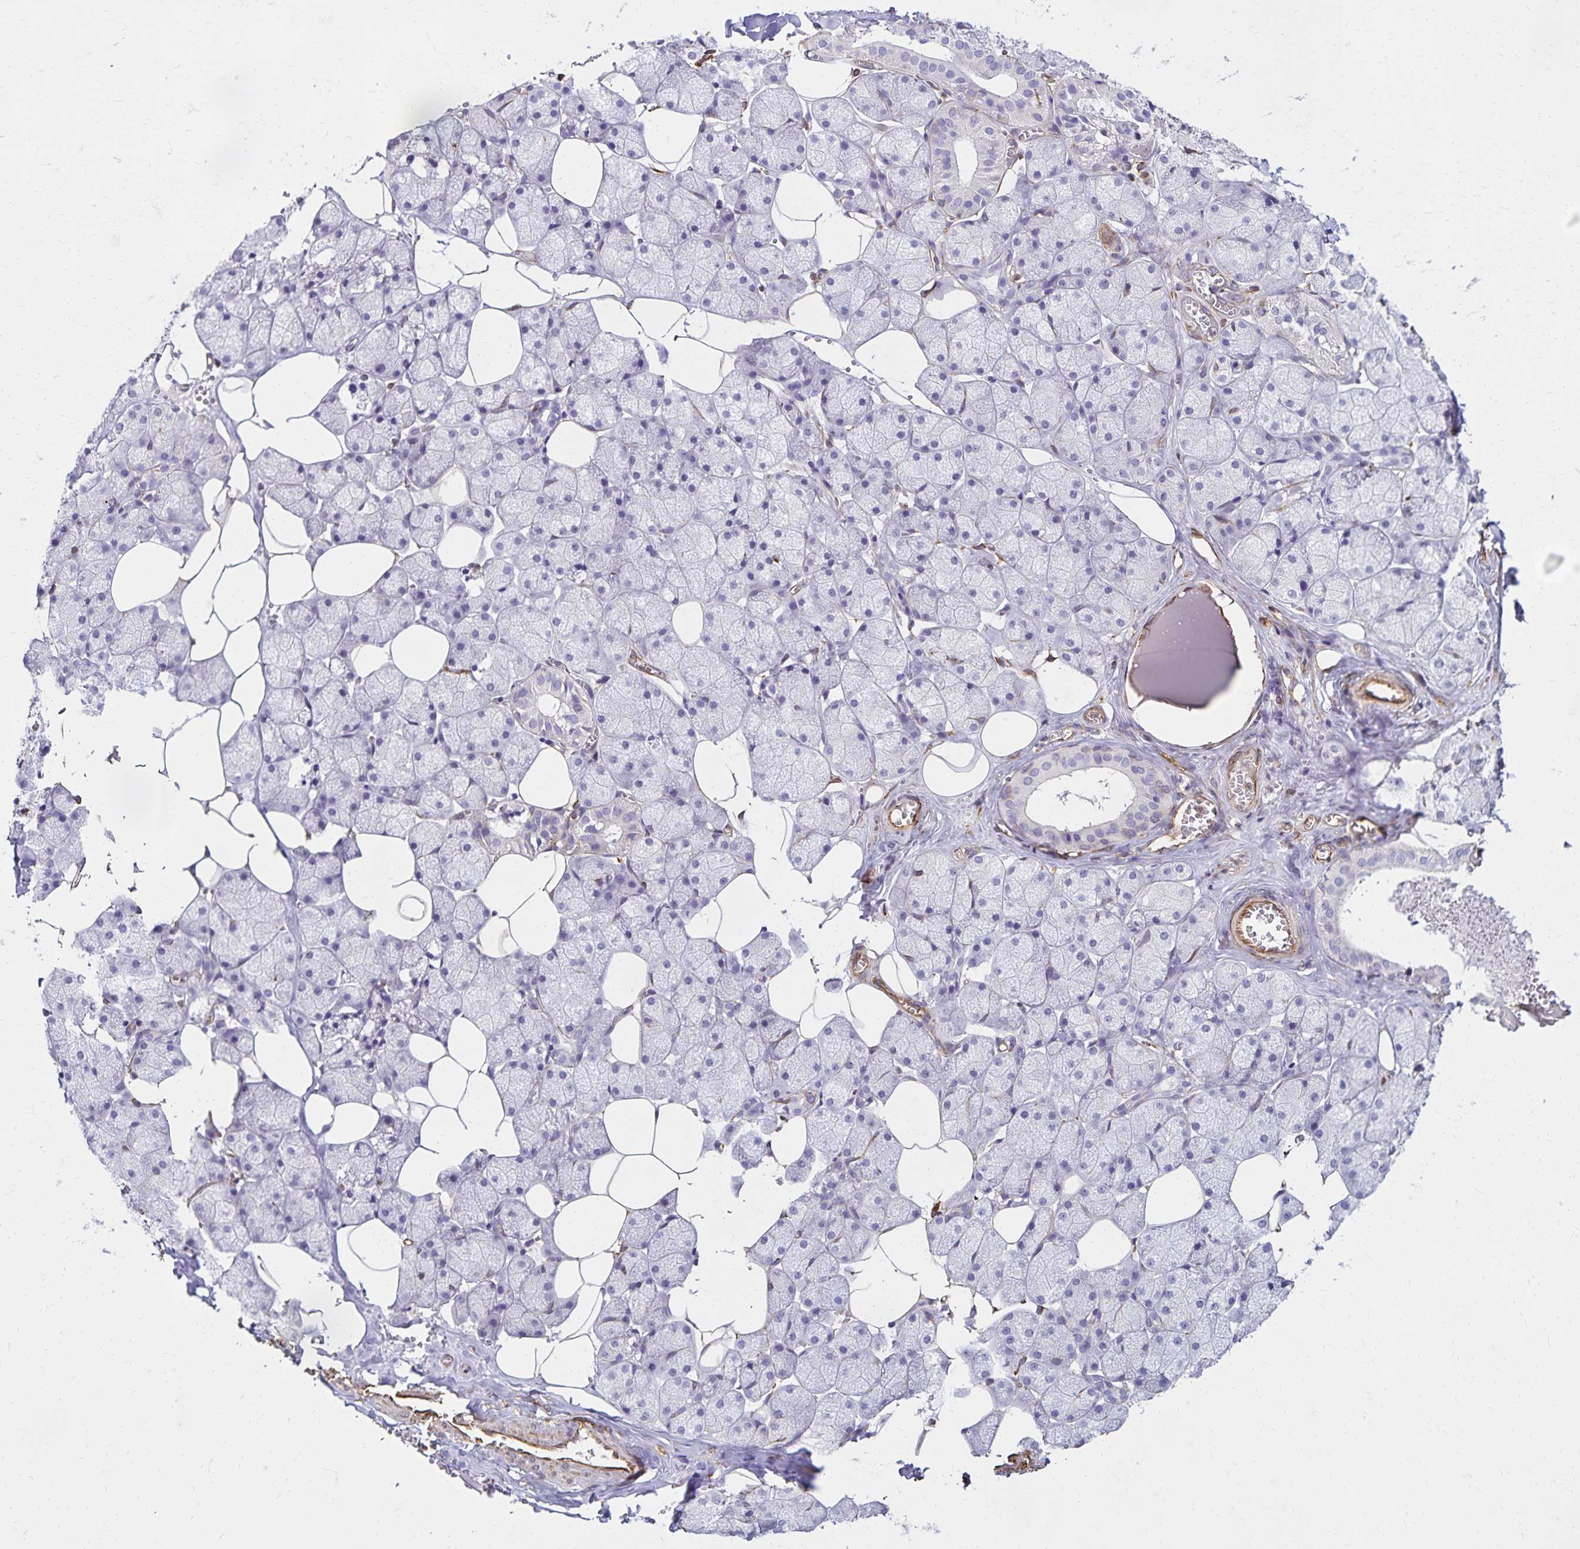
{"staining": {"intensity": "negative", "quantity": "none", "location": "none"}, "tissue": "salivary gland", "cell_type": "Glandular cells", "image_type": "normal", "snomed": [{"axis": "morphology", "description": "Normal tissue, NOS"}, {"axis": "topography", "description": "Salivary gland"}, {"axis": "topography", "description": "Peripheral nerve tissue"}], "caption": "A high-resolution histopathology image shows IHC staining of benign salivary gland, which exhibits no significant staining in glandular cells.", "gene": "TRPV6", "patient": {"sex": "male", "age": 38}}